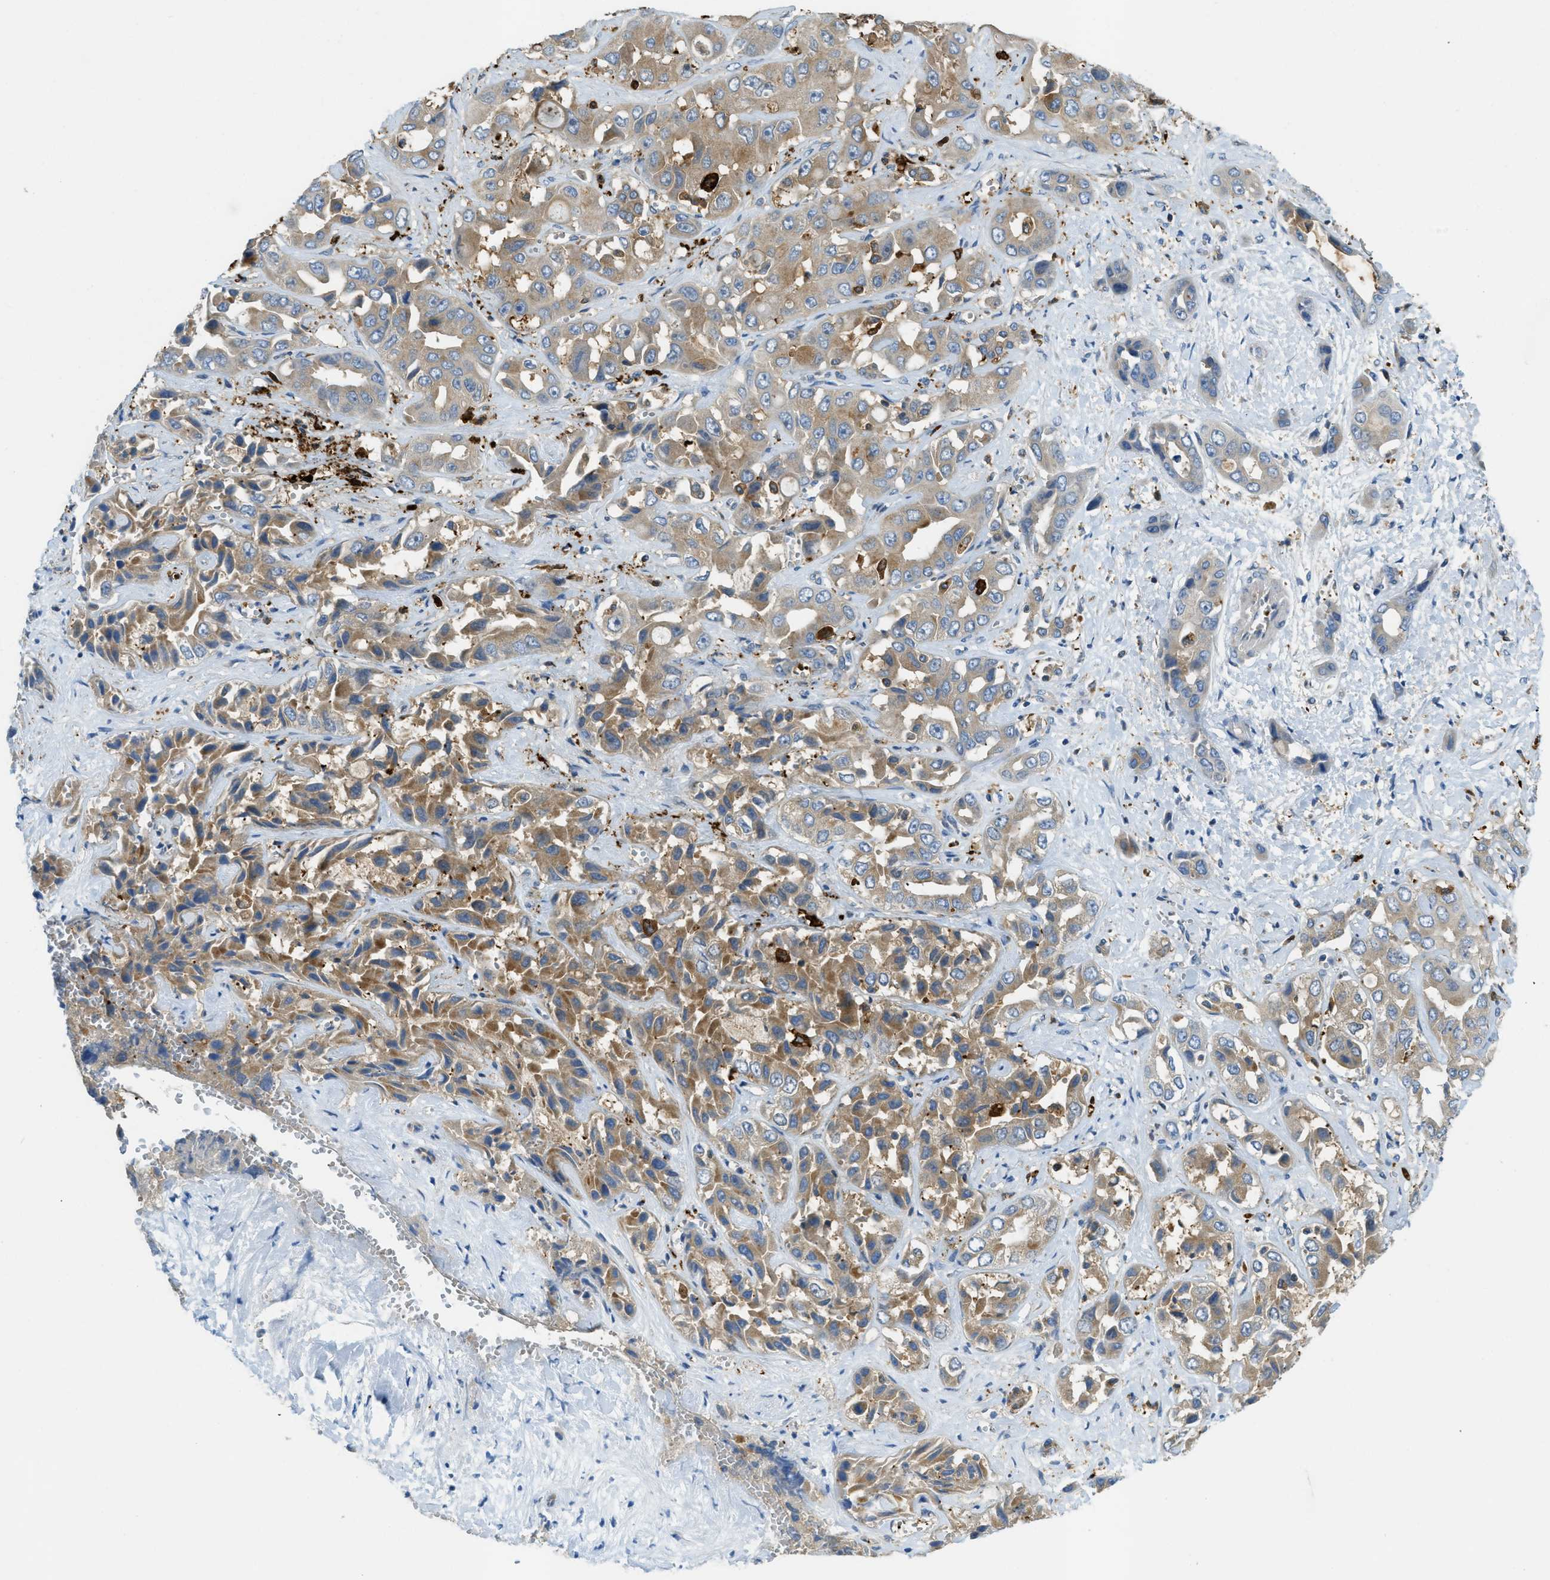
{"staining": {"intensity": "moderate", "quantity": ">75%", "location": "cytoplasmic/membranous"}, "tissue": "liver cancer", "cell_type": "Tumor cells", "image_type": "cancer", "snomed": [{"axis": "morphology", "description": "Cholangiocarcinoma"}, {"axis": "topography", "description": "Liver"}], "caption": "High-magnification brightfield microscopy of liver cancer (cholangiocarcinoma) stained with DAB (brown) and counterstained with hematoxylin (blue). tumor cells exhibit moderate cytoplasmic/membranous staining is seen in about>75% of cells.", "gene": "RFFL", "patient": {"sex": "female", "age": 52}}